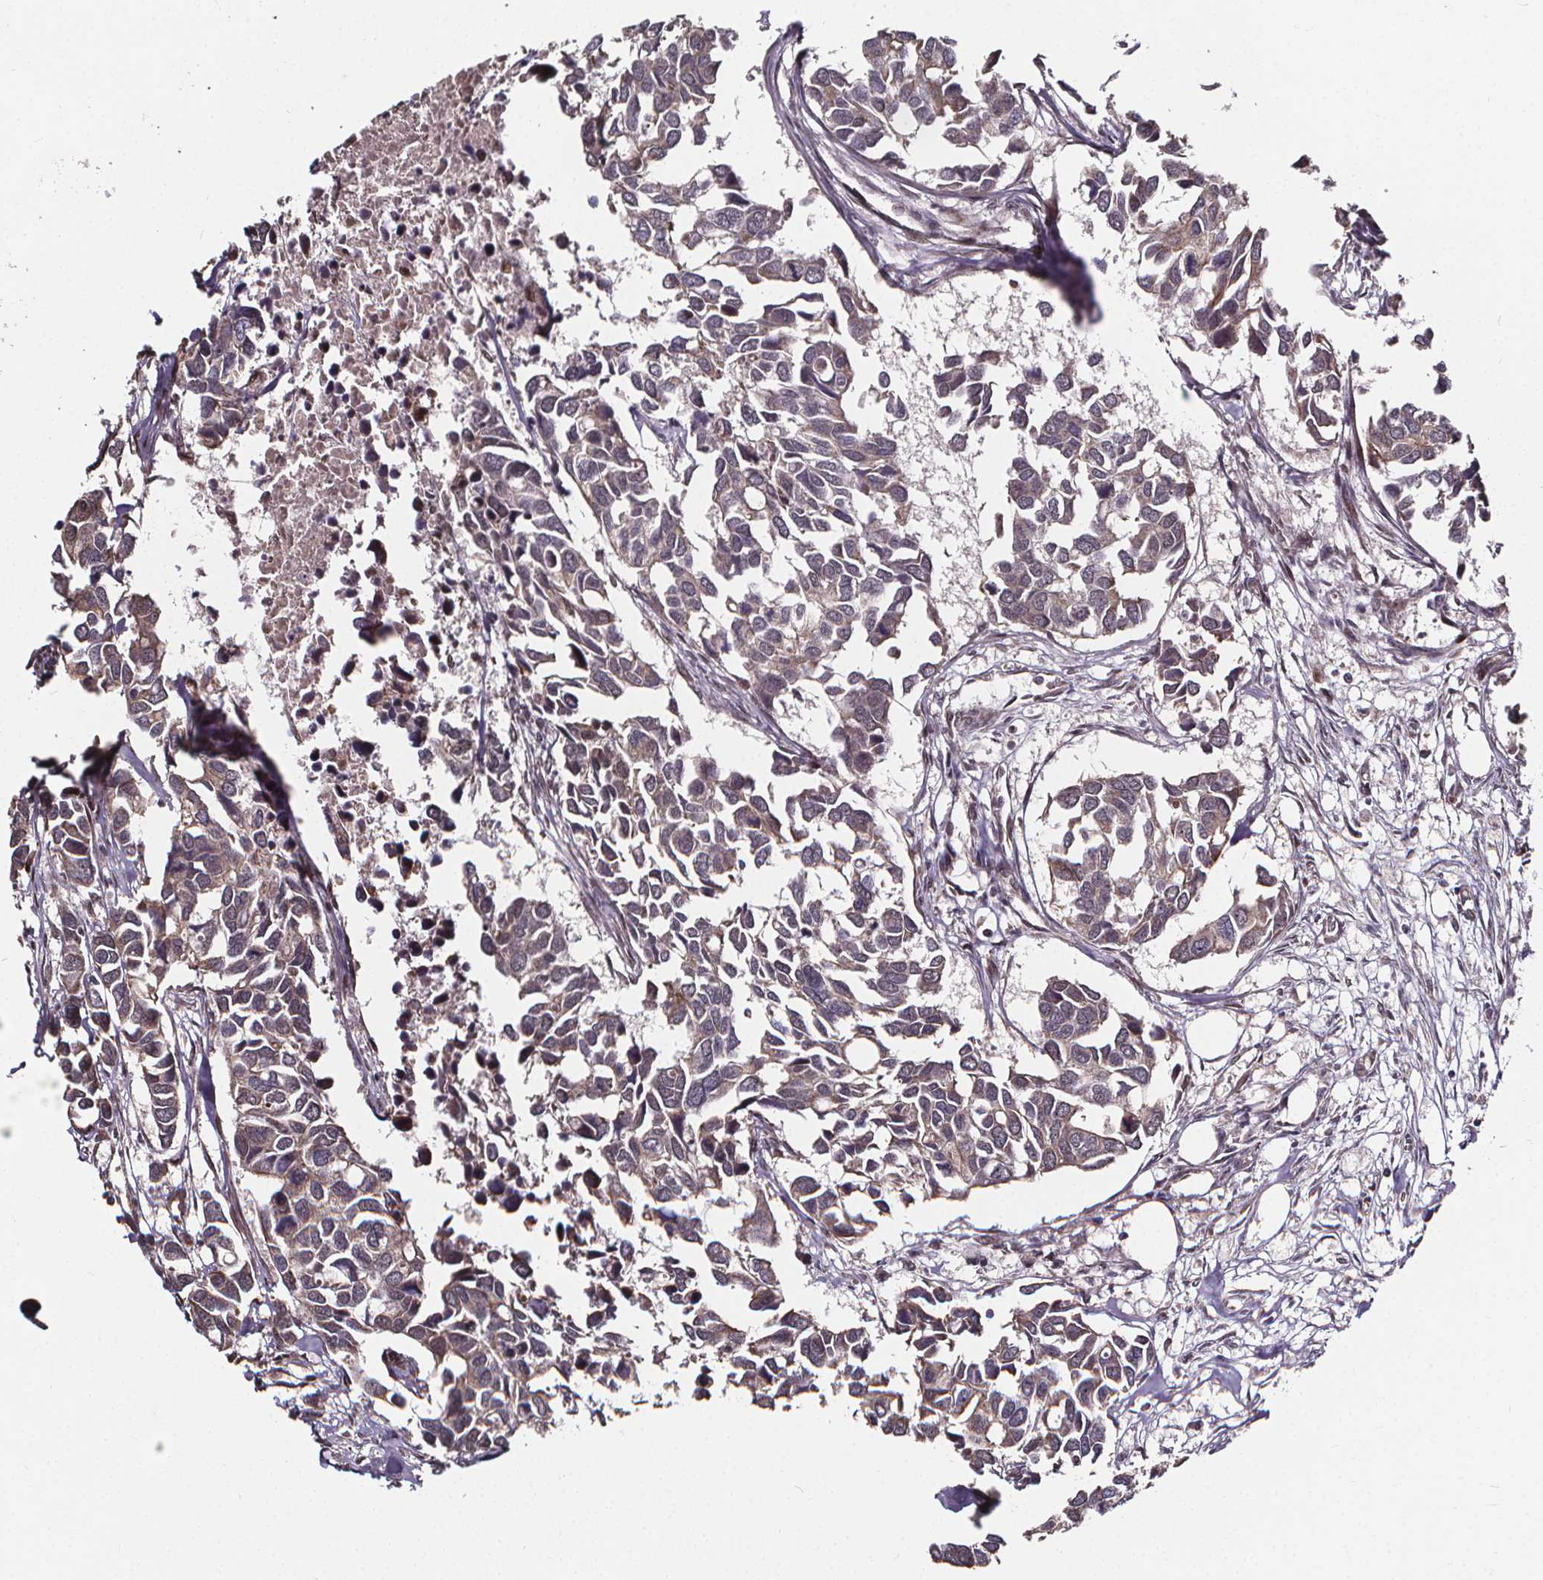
{"staining": {"intensity": "negative", "quantity": "none", "location": "none"}, "tissue": "breast cancer", "cell_type": "Tumor cells", "image_type": "cancer", "snomed": [{"axis": "morphology", "description": "Duct carcinoma"}, {"axis": "topography", "description": "Breast"}], "caption": "Tumor cells show no significant protein expression in breast cancer.", "gene": "DDIT3", "patient": {"sex": "female", "age": 83}}